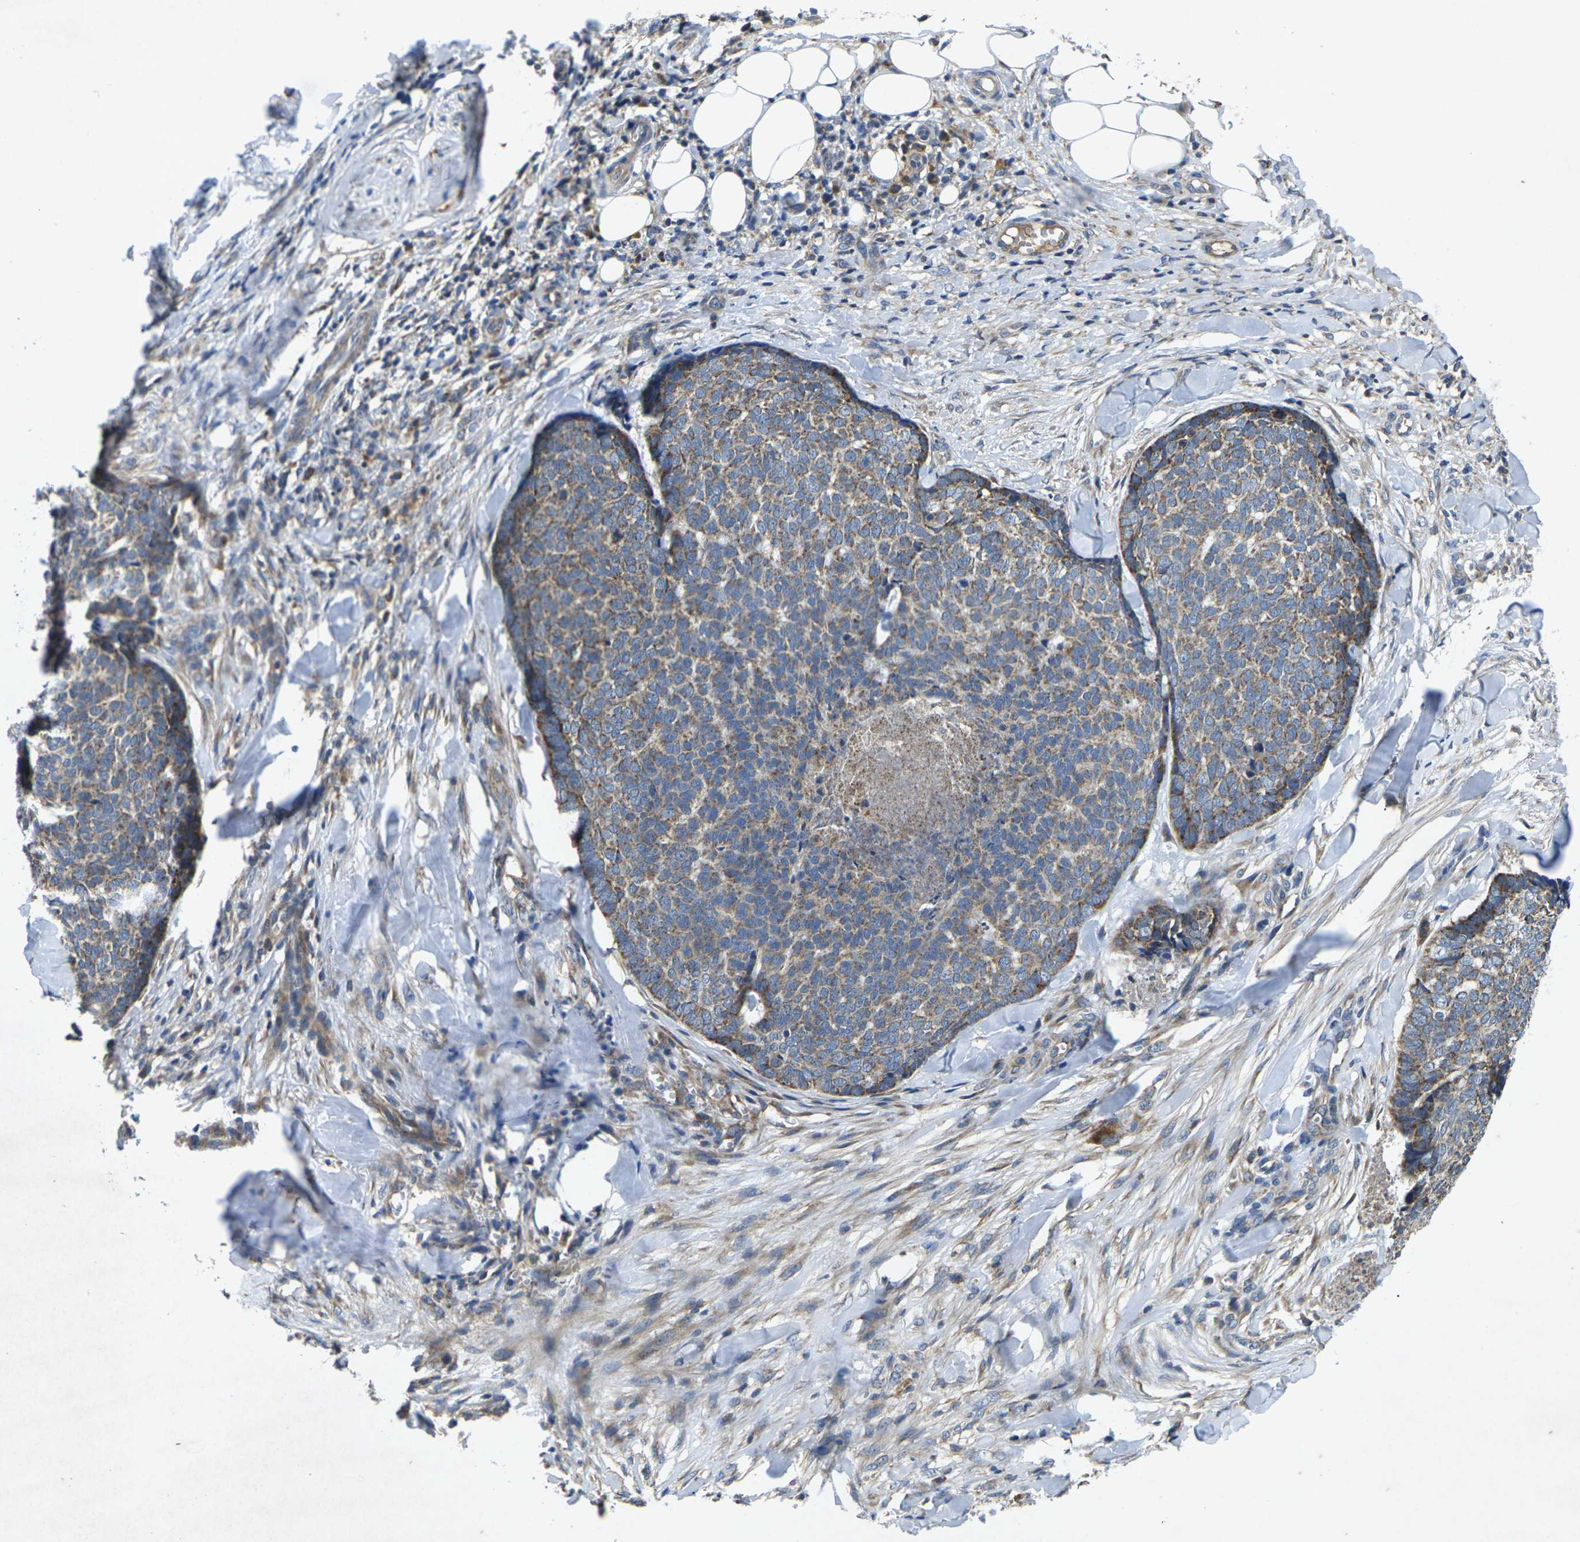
{"staining": {"intensity": "moderate", "quantity": "25%-75%", "location": "cytoplasmic/membranous"}, "tissue": "skin cancer", "cell_type": "Tumor cells", "image_type": "cancer", "snomed": [{"axis": "morphology", "description": "Basal cell carcinoma"}, {"axis": "topography", "description": "Skin"}], "caption": "Moderate cytoplasmic/membranous protein positivity is seen in approximately 25%-75% of tumor cells in skin basal cell carcinoma.", "gene": "KIF1B", "patient": {"sex": "male", "age": 84}}